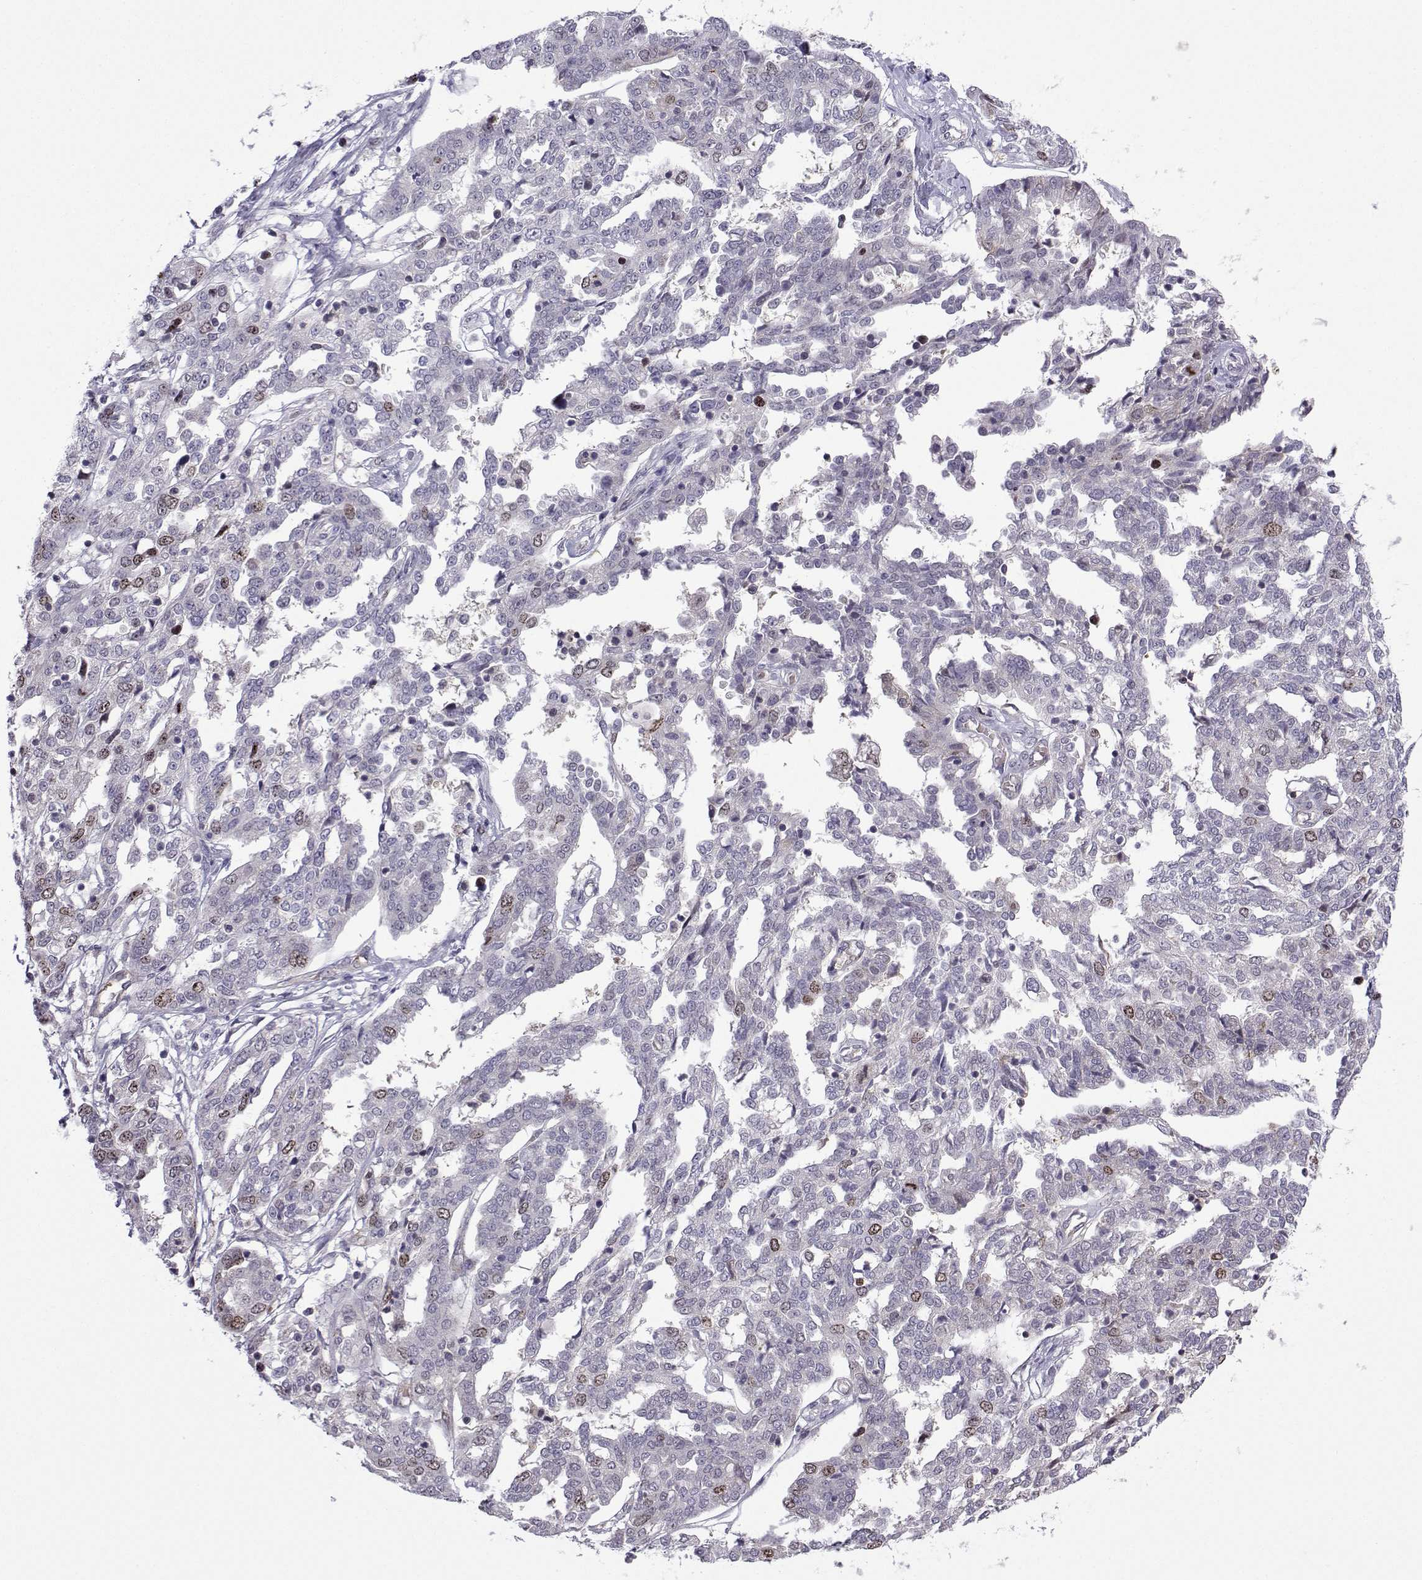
{"staining": {"intensity": "moderate", "quantity": "<25%", "location": "nuclear"}, "tissue": "ovarian cancer", "cell_type": "Tumor cells", "image_type": "cancer", "snomed": [{"axis": "morphology", "description": "Cystadenocarcinoma, serous, NOS"}, {"axis": "topography", "description": "Ovary"}], "caption": "Moderate nuclear expression is seen in approximately <25% of tumor cells in ovarian serous cystadenocarcinoma.", "gene": "INCENP", "patient": {"sex": "female", "age": 67}}